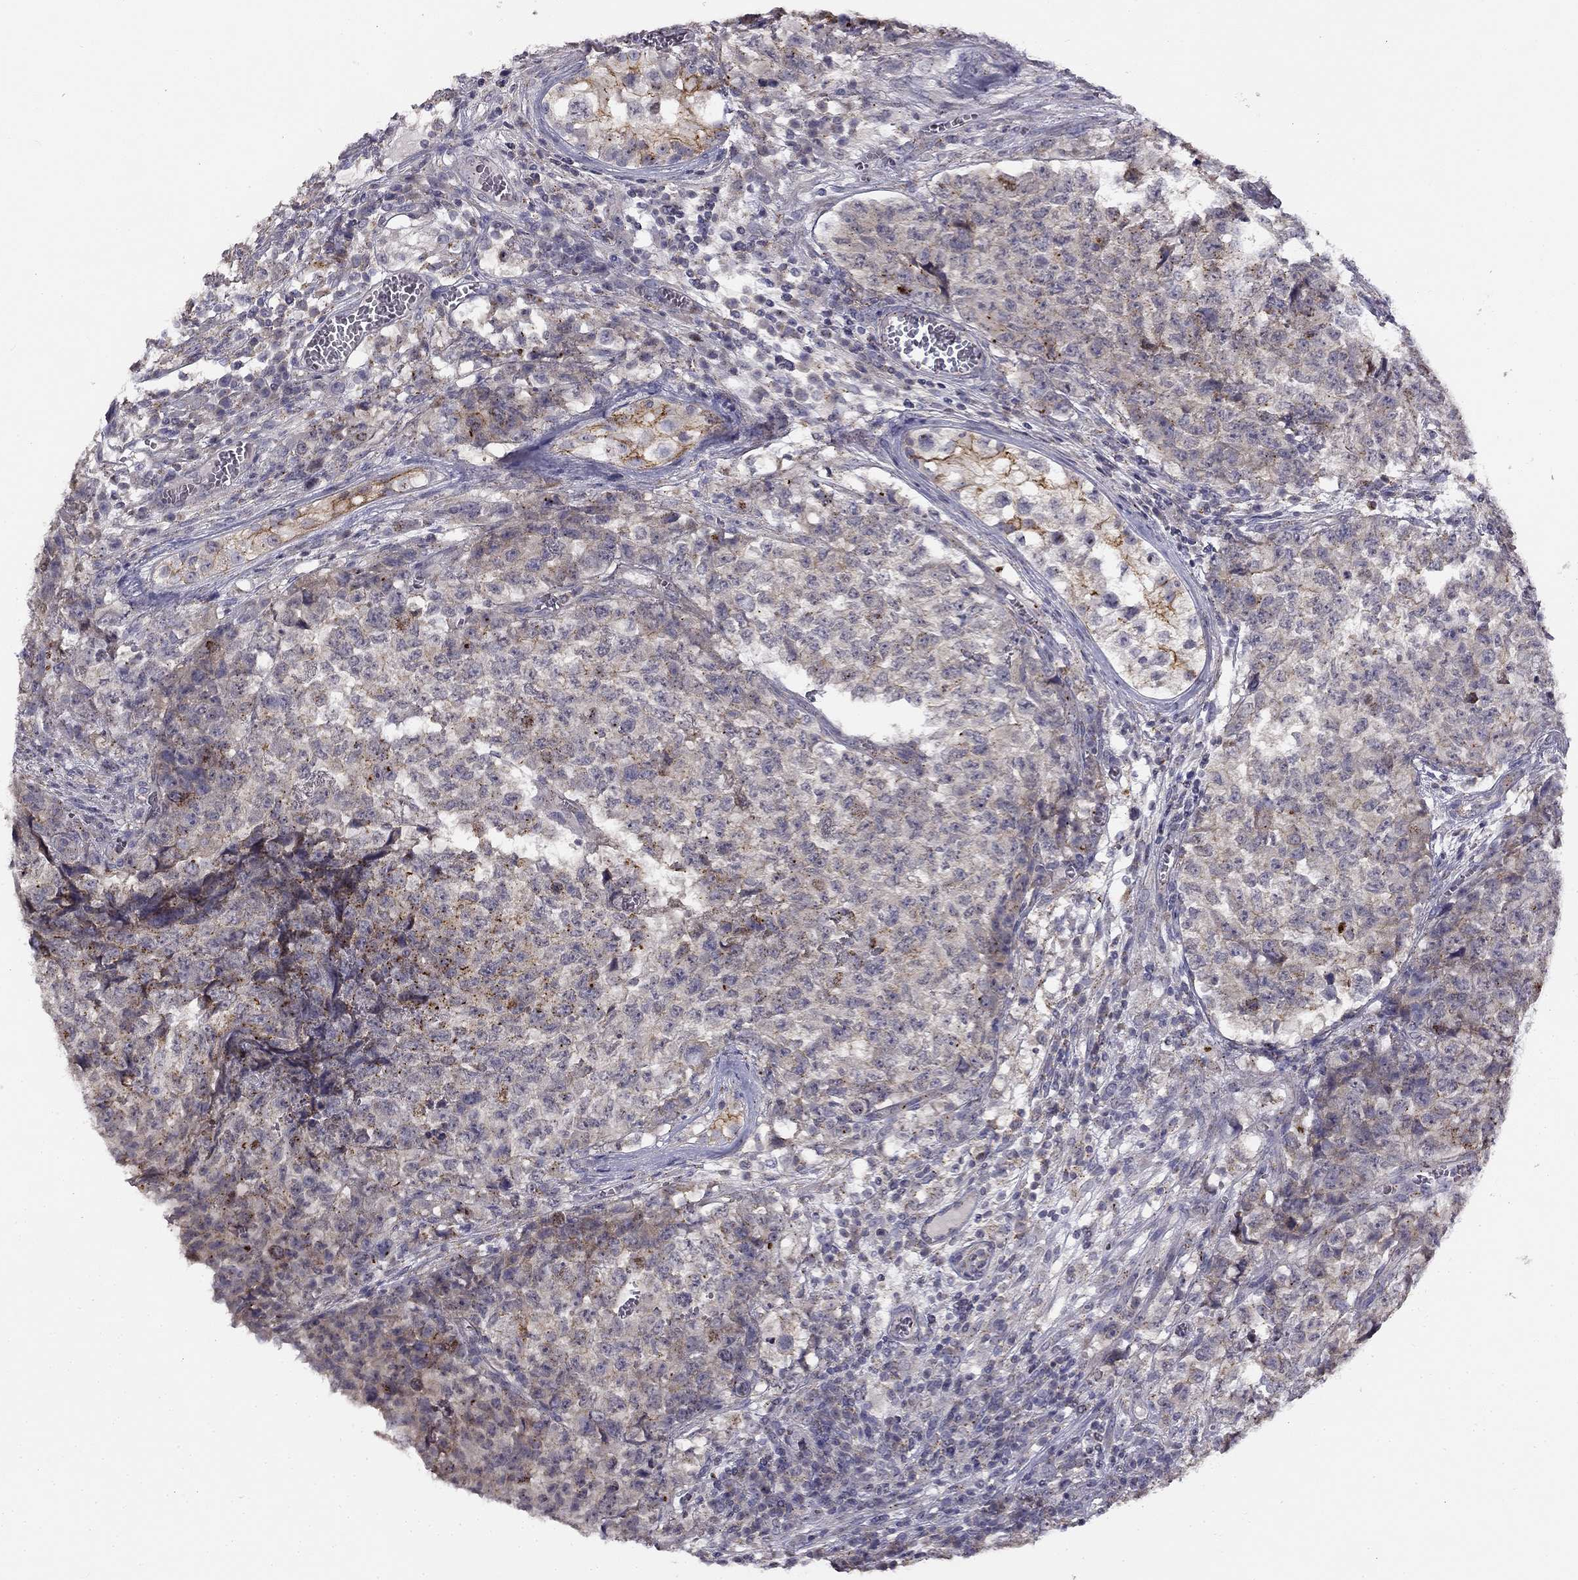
{"staining": {"intensity": "moderate", "quantity": "<25%", "location": "cytoplasmic/membranous"}, "tissue": "testis cancer", "cell_type": "Tumor cells", "image_type": "cancer", "snomed": [{"axis": "morphology", "description": "Carcinoma, Embryonal, NOS"}, {"axis": "topography", "description": "Testis"}], "caption": "Immunohistochemistry (IHC) of human testis cancer demonstrates low levels of moderate cytoplasmic/membranous positivity in approximately <25% of tumor cells.", "gene": "CNR1", "patient": {"sex": "male", "age": 23}}